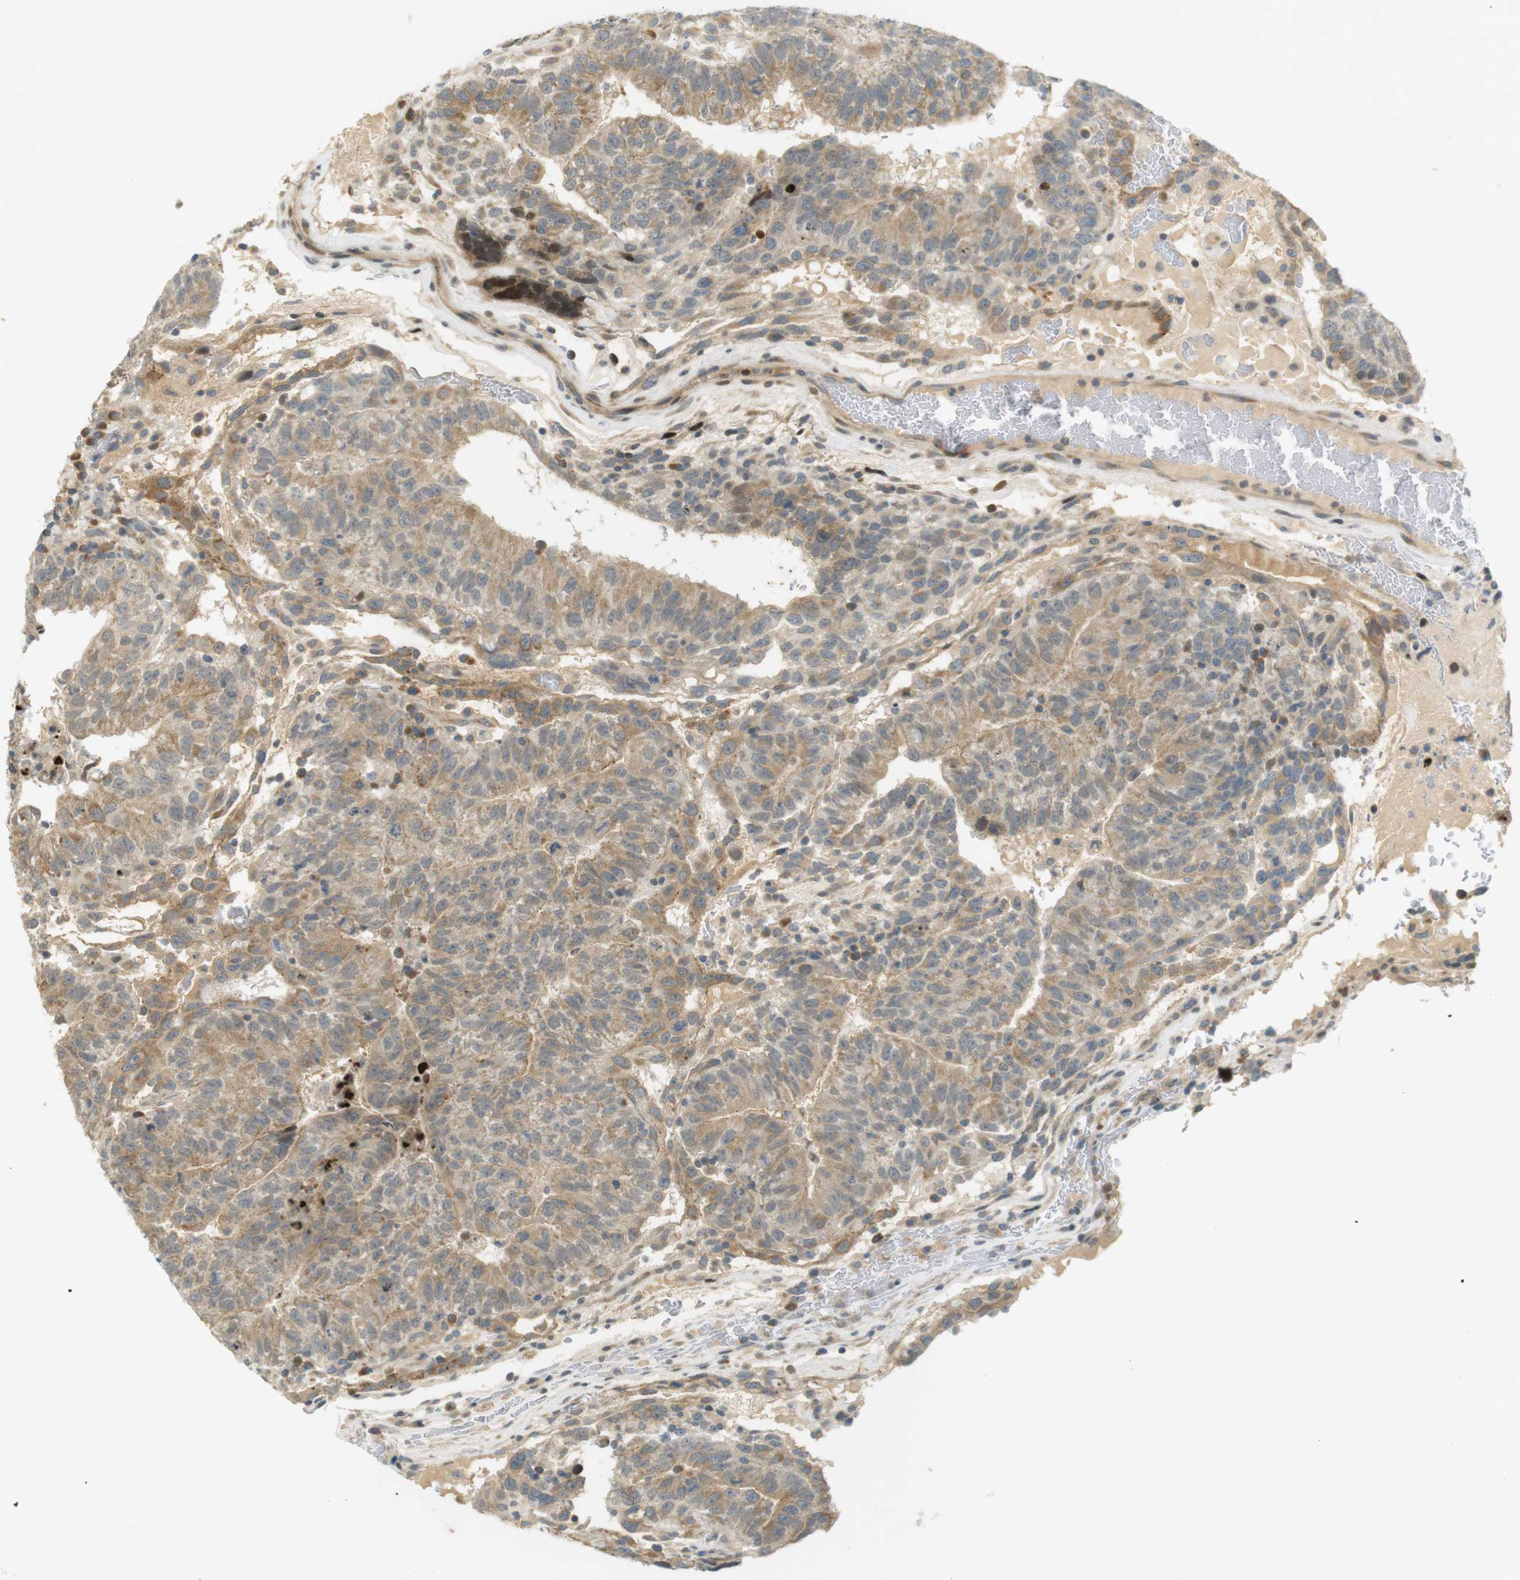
{"staining": {"intensity": "moderate", "quantity": ">75%", "location": "cytoplasmic/membranous"}, "tissue": "testis cancer", "cell_type": "Tumor cells", "image_type": "cancer", "snomed": [{"axis": "morphology", "description": "Seminoma, NOS"}, {"axis": "morphology", "description": "Carcinoma, Embryonal, NOS"}, {"axis": "topography", "description": "Testis"}], "caption": "Immunohistochemical staining of testis cancer (embryonal carcinoma) reveals medium levels of moderate cytoplasmic/membranous protein staining in approximately >75% of tumor cells.", "gene": "CLRN3", "patient": {"sex": "male", "age": 52}}